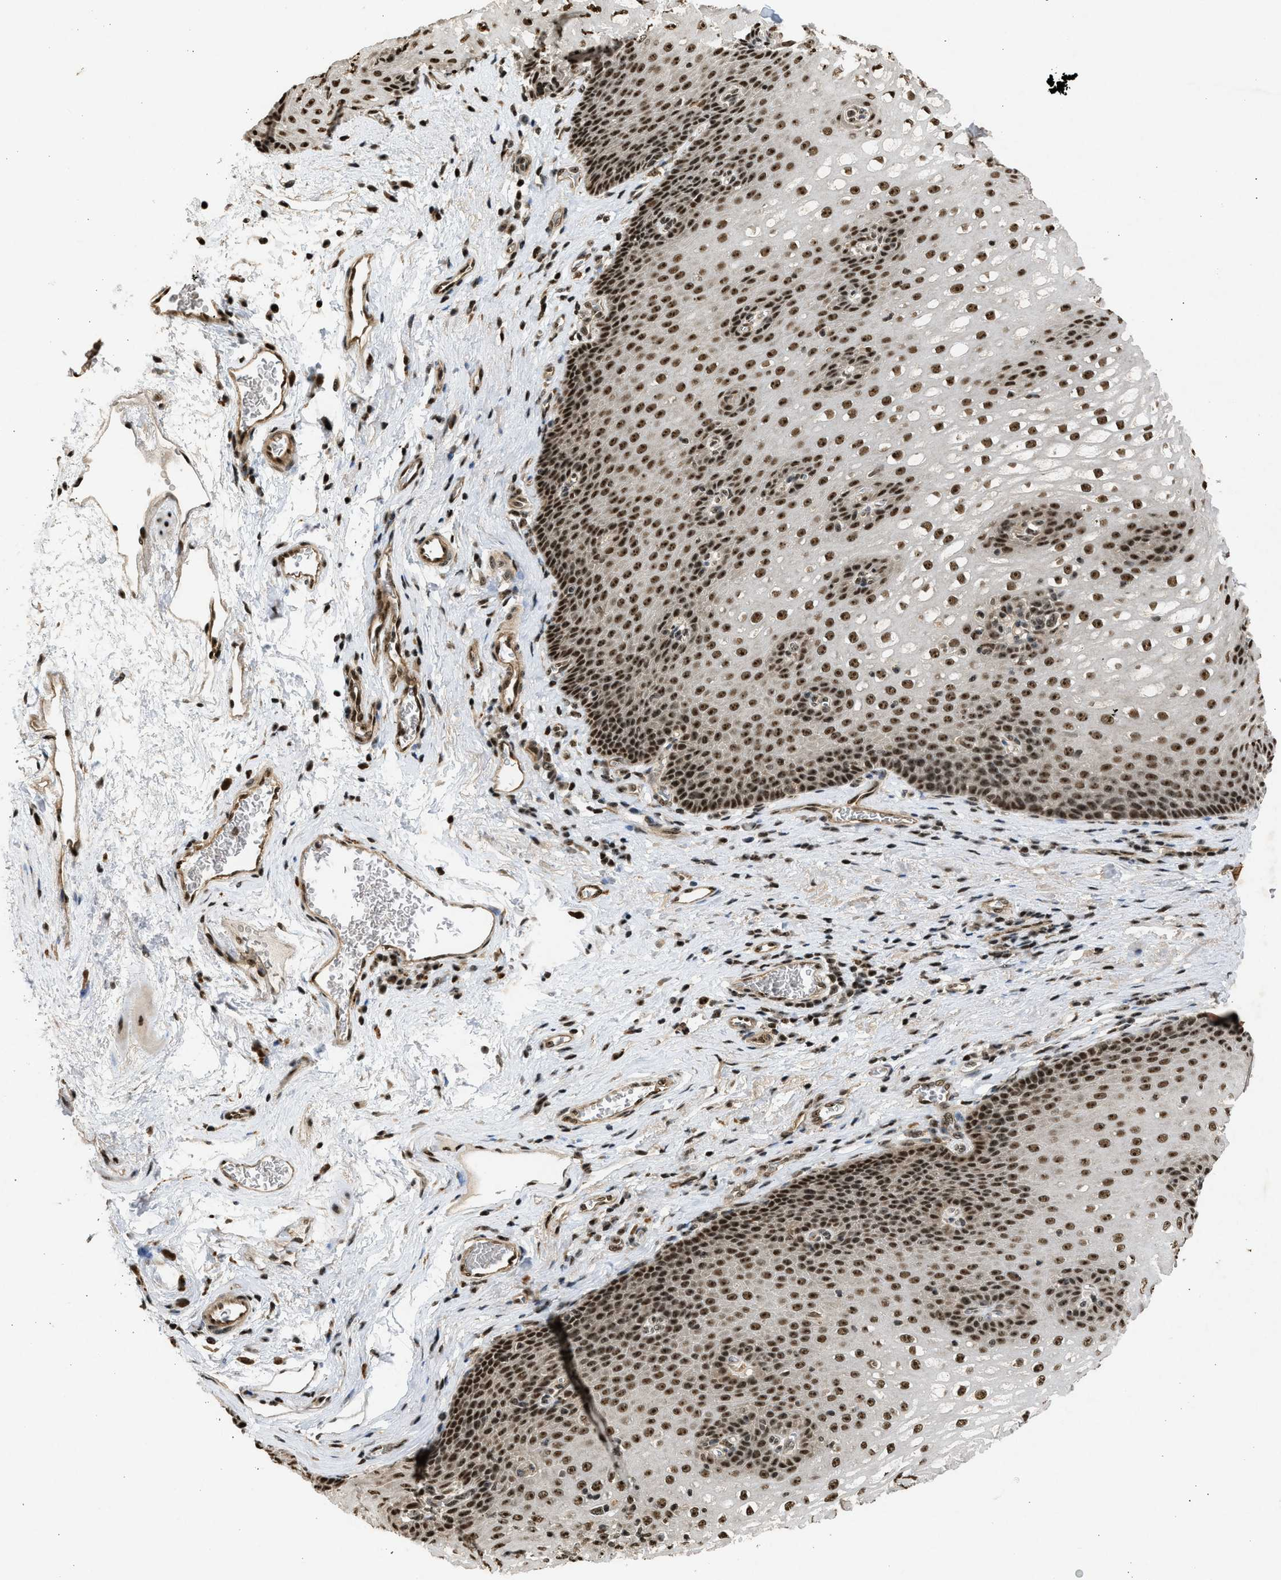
{"staining": {"intensity": "strong", "quantity": ">75%", "location": "nuclear"}, "tissue": "esophagus", "cell_type": "Squamous epithelial cells", "image_type": "normal", "snomed": [{"axis": "morphology", "description": "Normal tissue, NOS"}, {"axis": "topography", "description": "Esophagus"}], "caption": "The immunohistochemical stain shows strong nuclear expression in squamous epithelial cells of normal esophagus. The staining was performed using DAB to visualize the protein expression in brown, while the nuclei were stained in blue with hematoxylin (Magnification: 20x).", "gene": "TFDP2", "patient": {"sex": "male", "age": 48}}